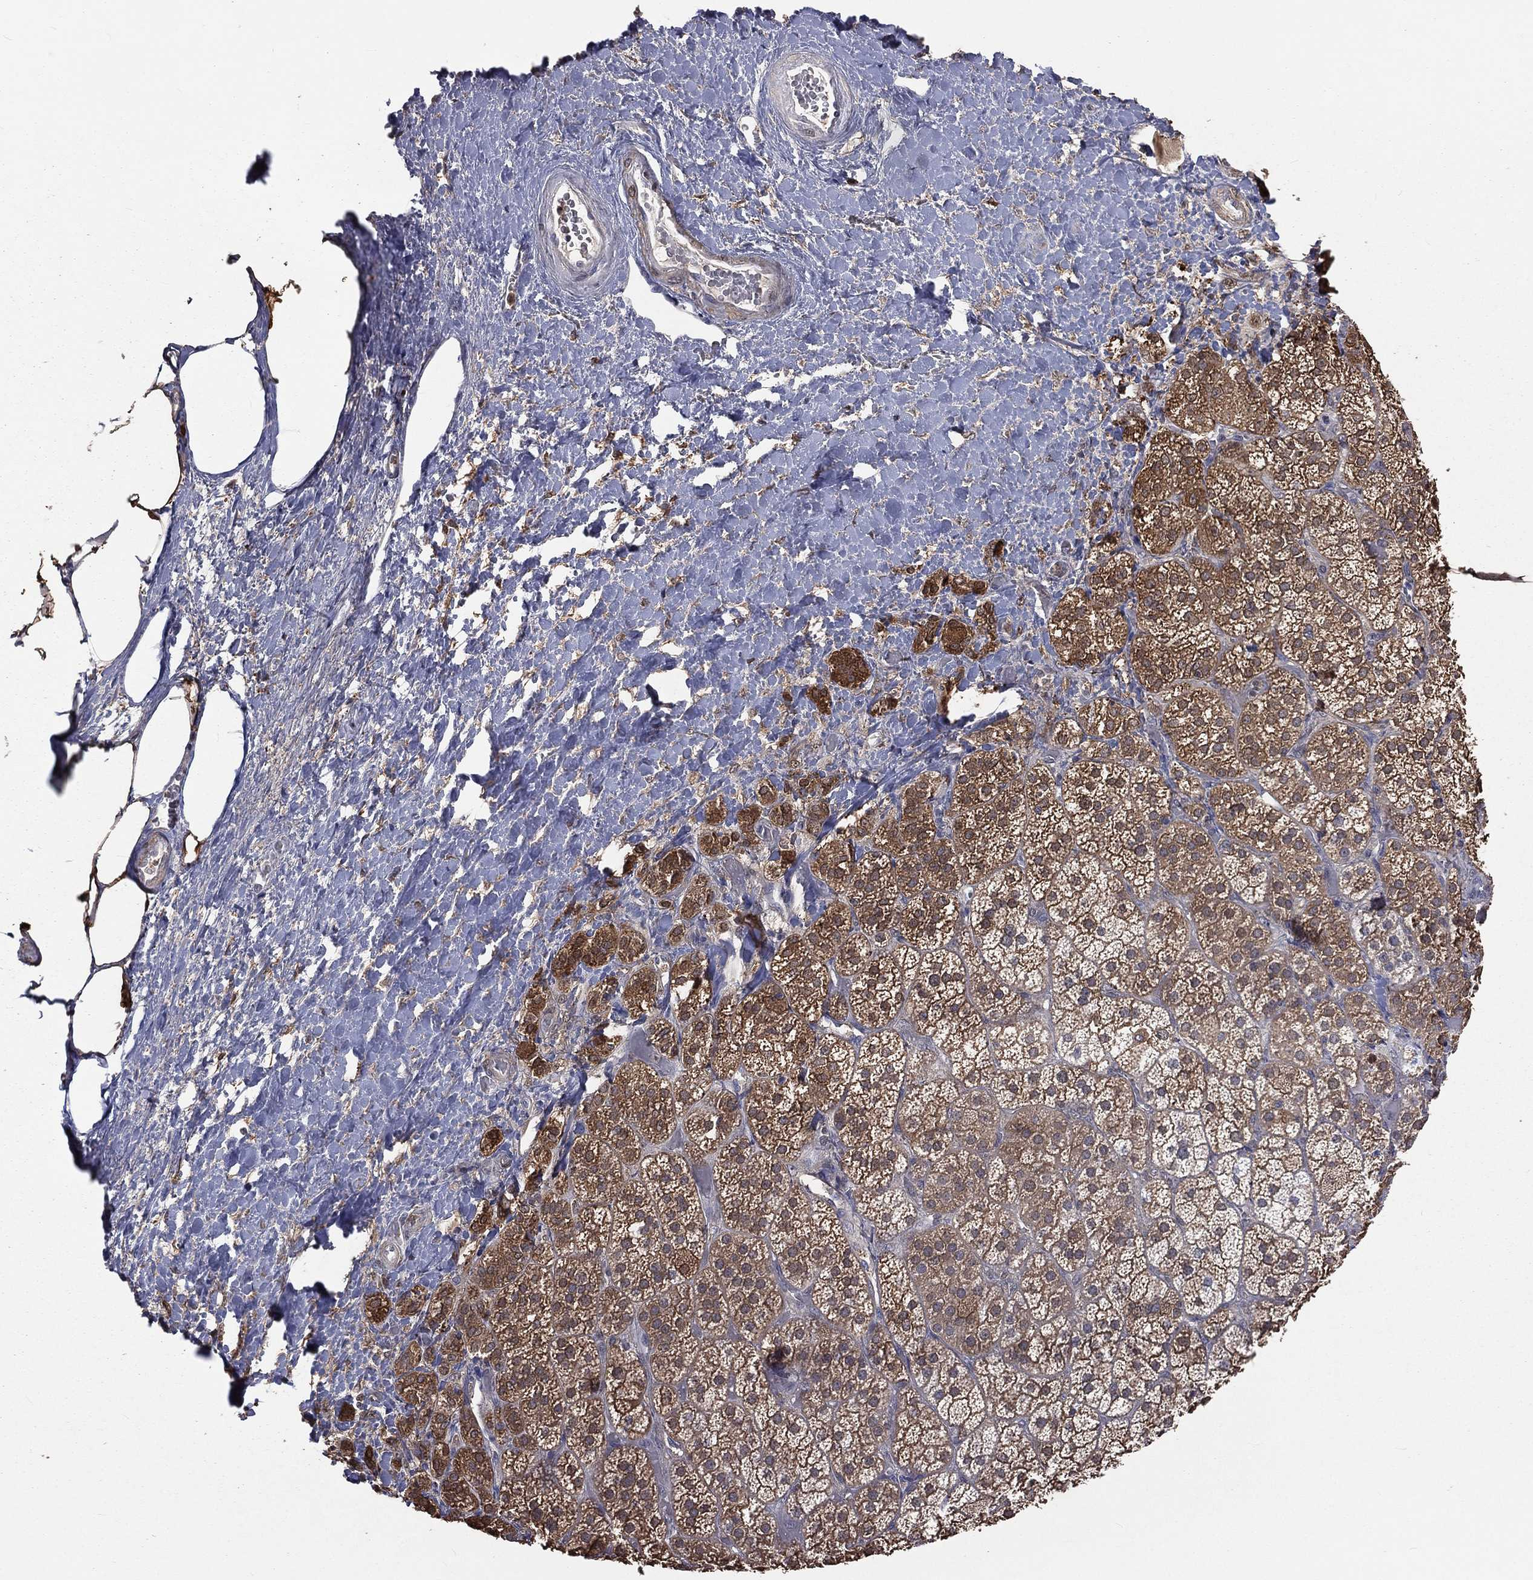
{"staining": {"intensity": "moderate", "quantity": ">75%", "location": "cytoplasmic/membranous"}, "tissue": "adrenal gland", "cell_type": "Glandular cells", "image_type": "normal", "snomed": [{"axis": "morphology", "description": "Normal tissue, NOS"}, {"axis": "topography", "description": "Adrenal gland"}], "caption": "Glandular cells demonstrate medium levels of moderate cytoplasmic/membranous expression in approximately >75% of cells in unremarkable human adrenal gland.", "gene": "TBC1D2", "patient": {"sex": "male", "age": 57}}